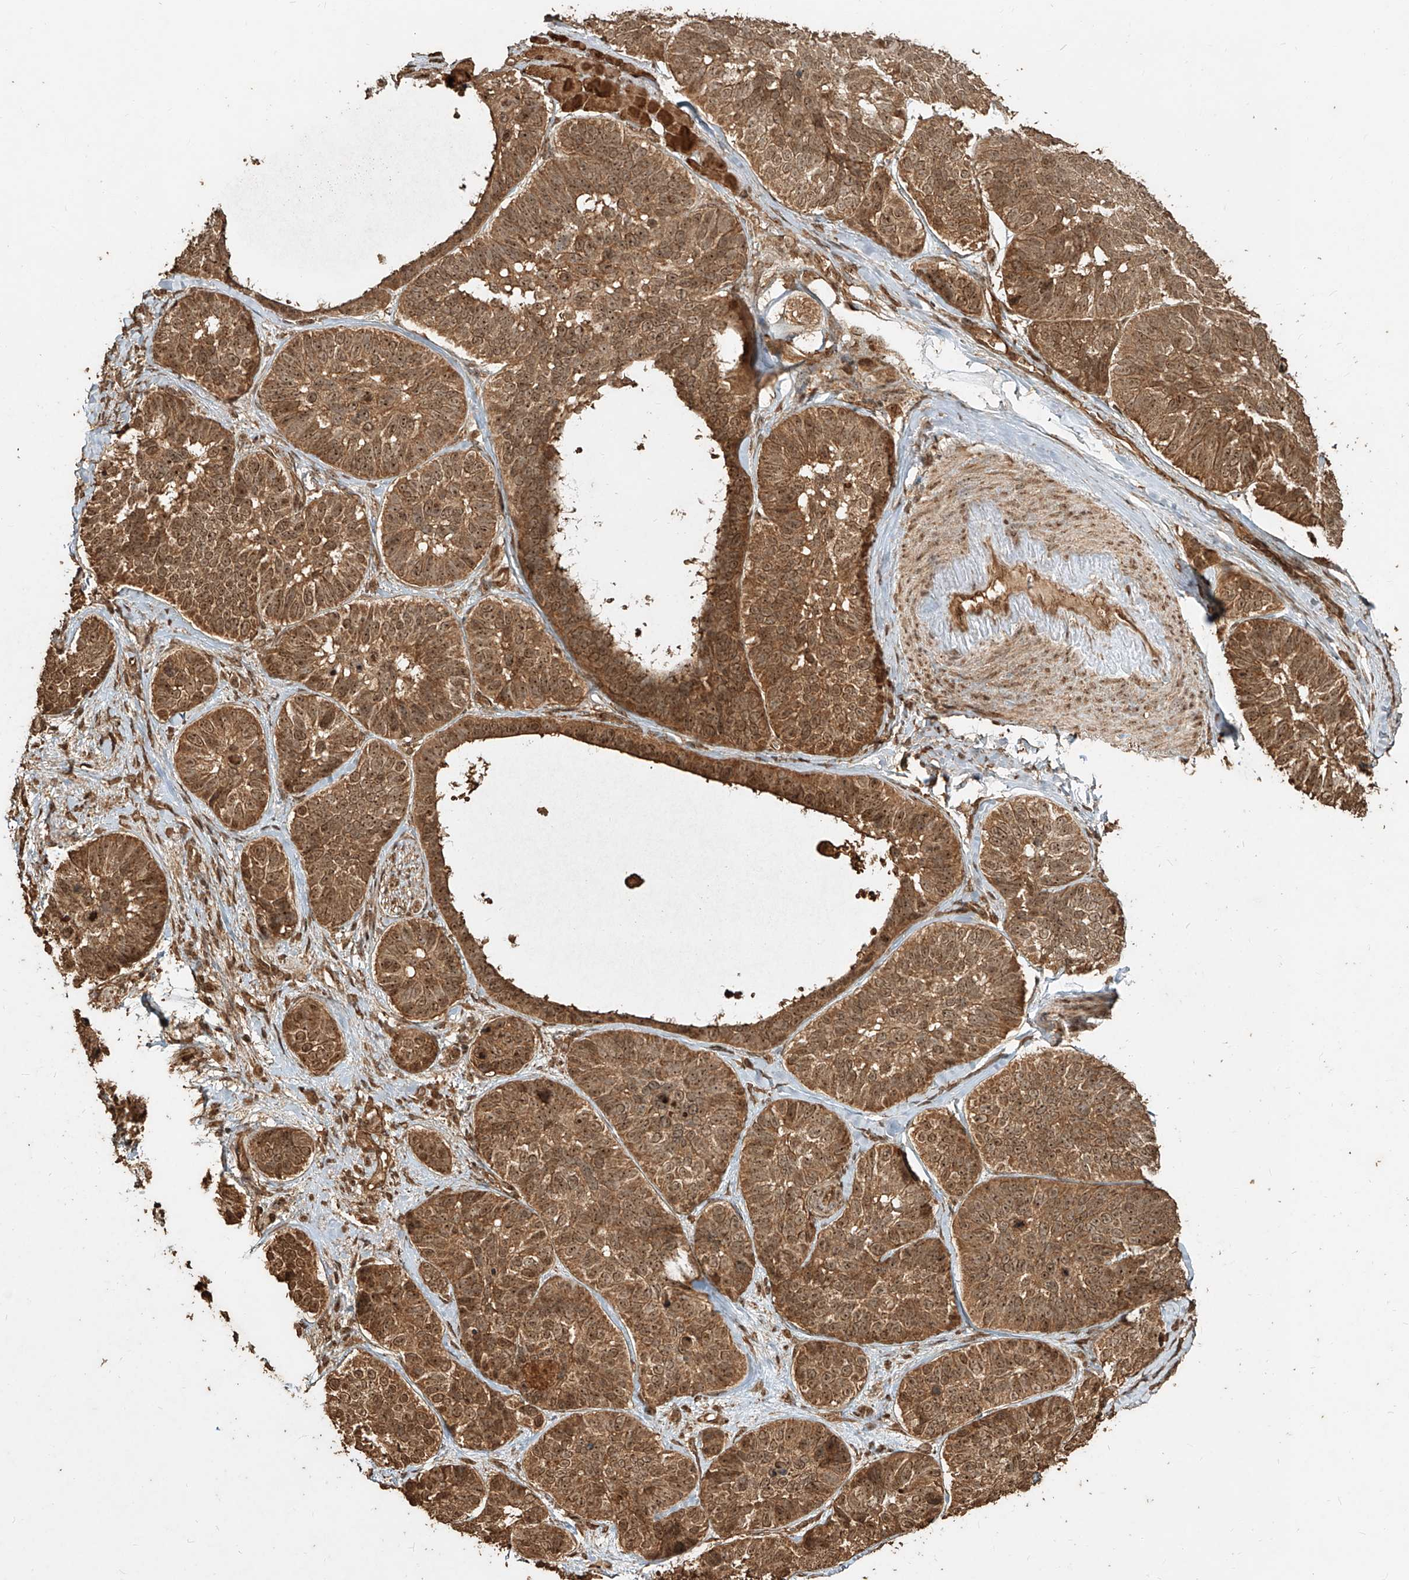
{"staining": {"intensity": "moderate", "quantity": ">75%", "location": "cytoplasmic/membranous,nuclear"}, "tissue": "skin cancer", "cell_type": "Tumor cells", "image_type": "cancer", "snomed": [{"axis": "morphology", "description": "Basal cell carcinoma"}, {"axis": "topography", "description": "Skin"}], "caption": "A brown stain highlights moderate cytoplasmic/membranous and nuclear positivity of a protein in human basal cell carcinoma (skin) tumor cells.", "gene": "ZNF660", "patient": {"sex": "male", "age": 62}}